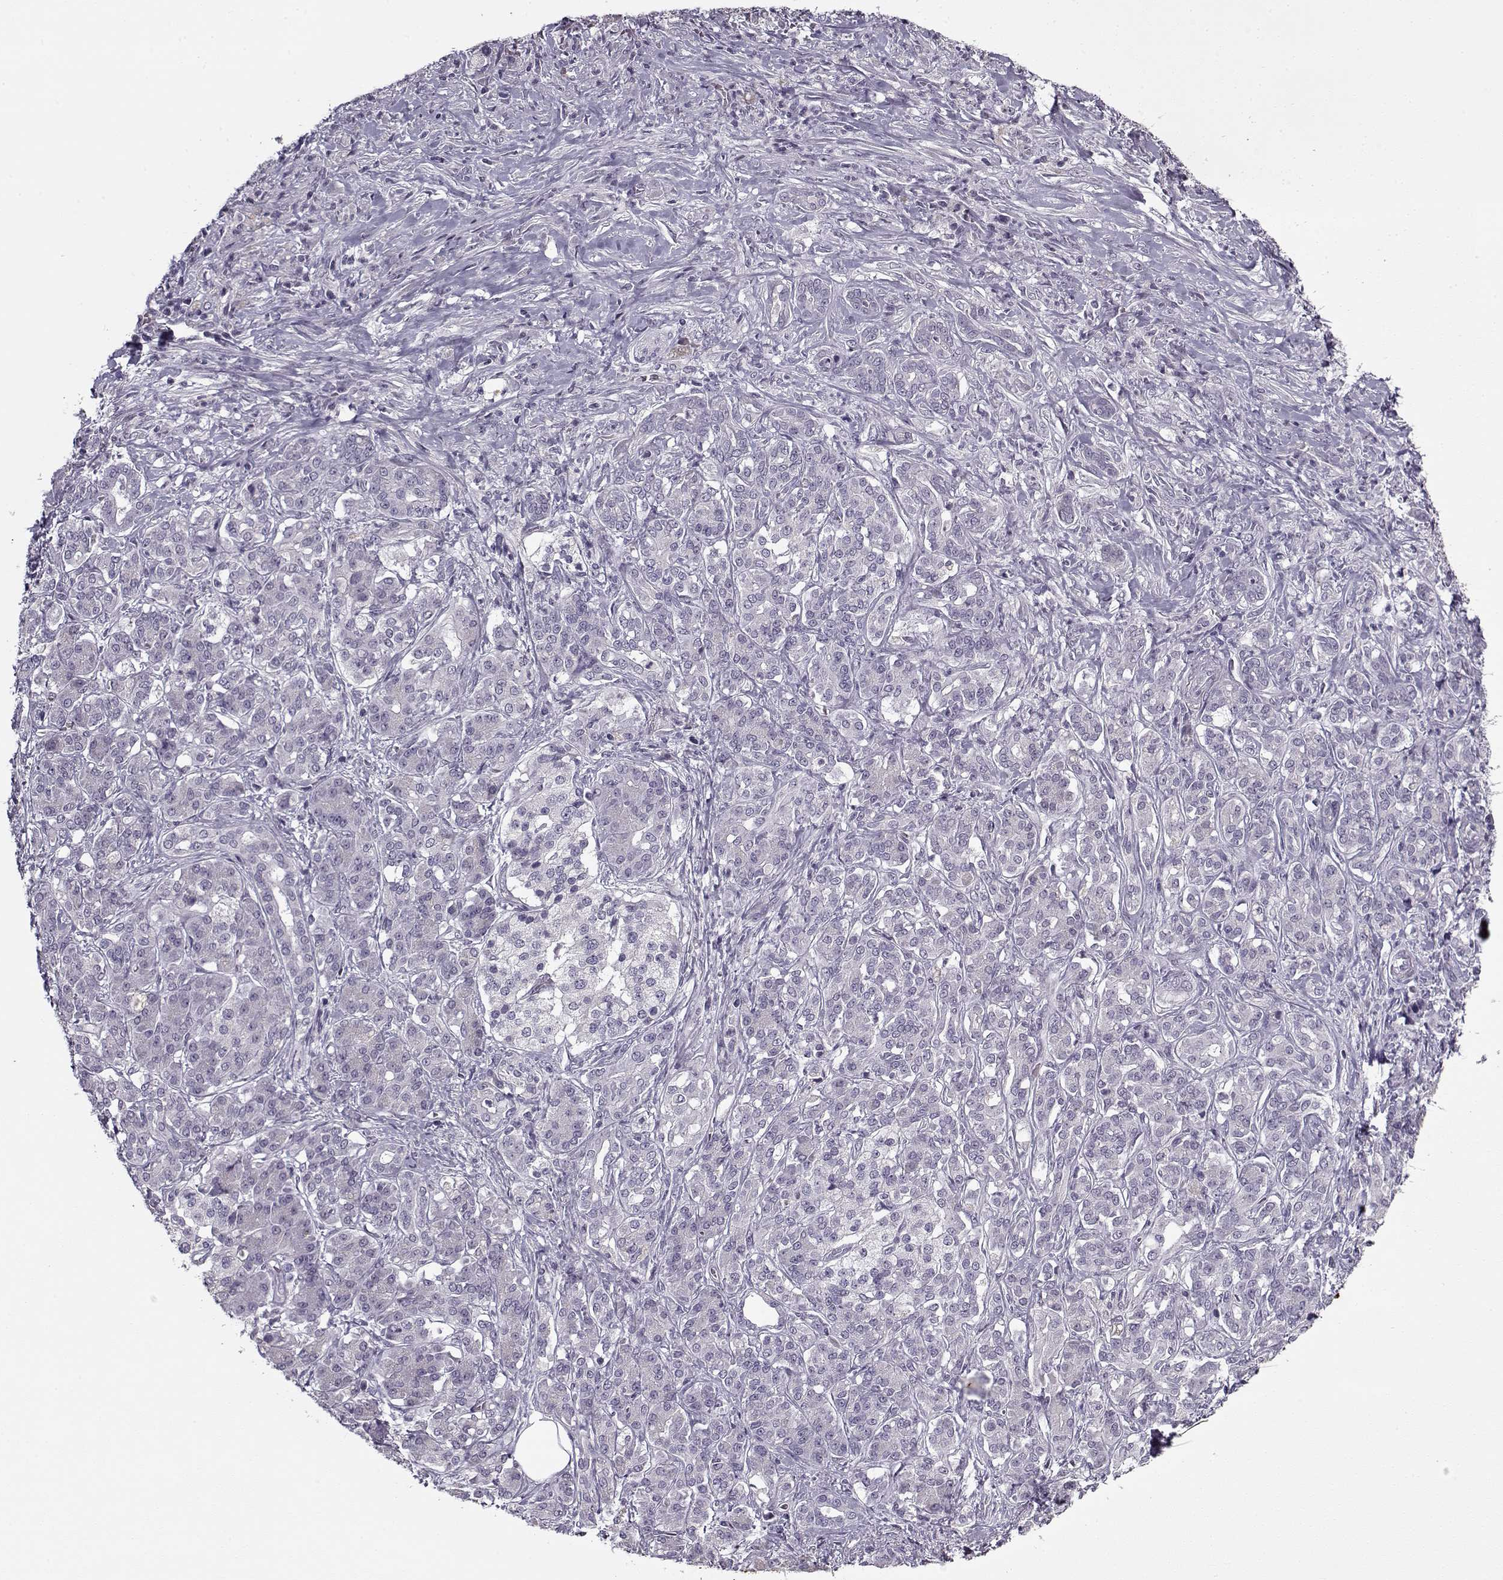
{"staining": {"intensity": "negative", "quantity": "none", "location": "none"}, "tissue": "pancreatic cancer", "cell_type": "Tumor cells", "image_type": "cancer", "snomed": [{"axis": "morphology", "description": "Normal tissue, NOS"}, {"axis": "morphology", "description": "Inflammation, NOS"}, {"axis": "morphology", "description": "Adenocarcinoma, NOS"}, {"axis": "topography", "description": "Pancreas"}], "caption": "A high-resolution histopathology image shows IHC staining of adenocarcinoma (pancreatic), which demonstrates no significant expression in tumor cells.", "gene": "KRT9", "patient": {"sex": "male", "age": 57}}